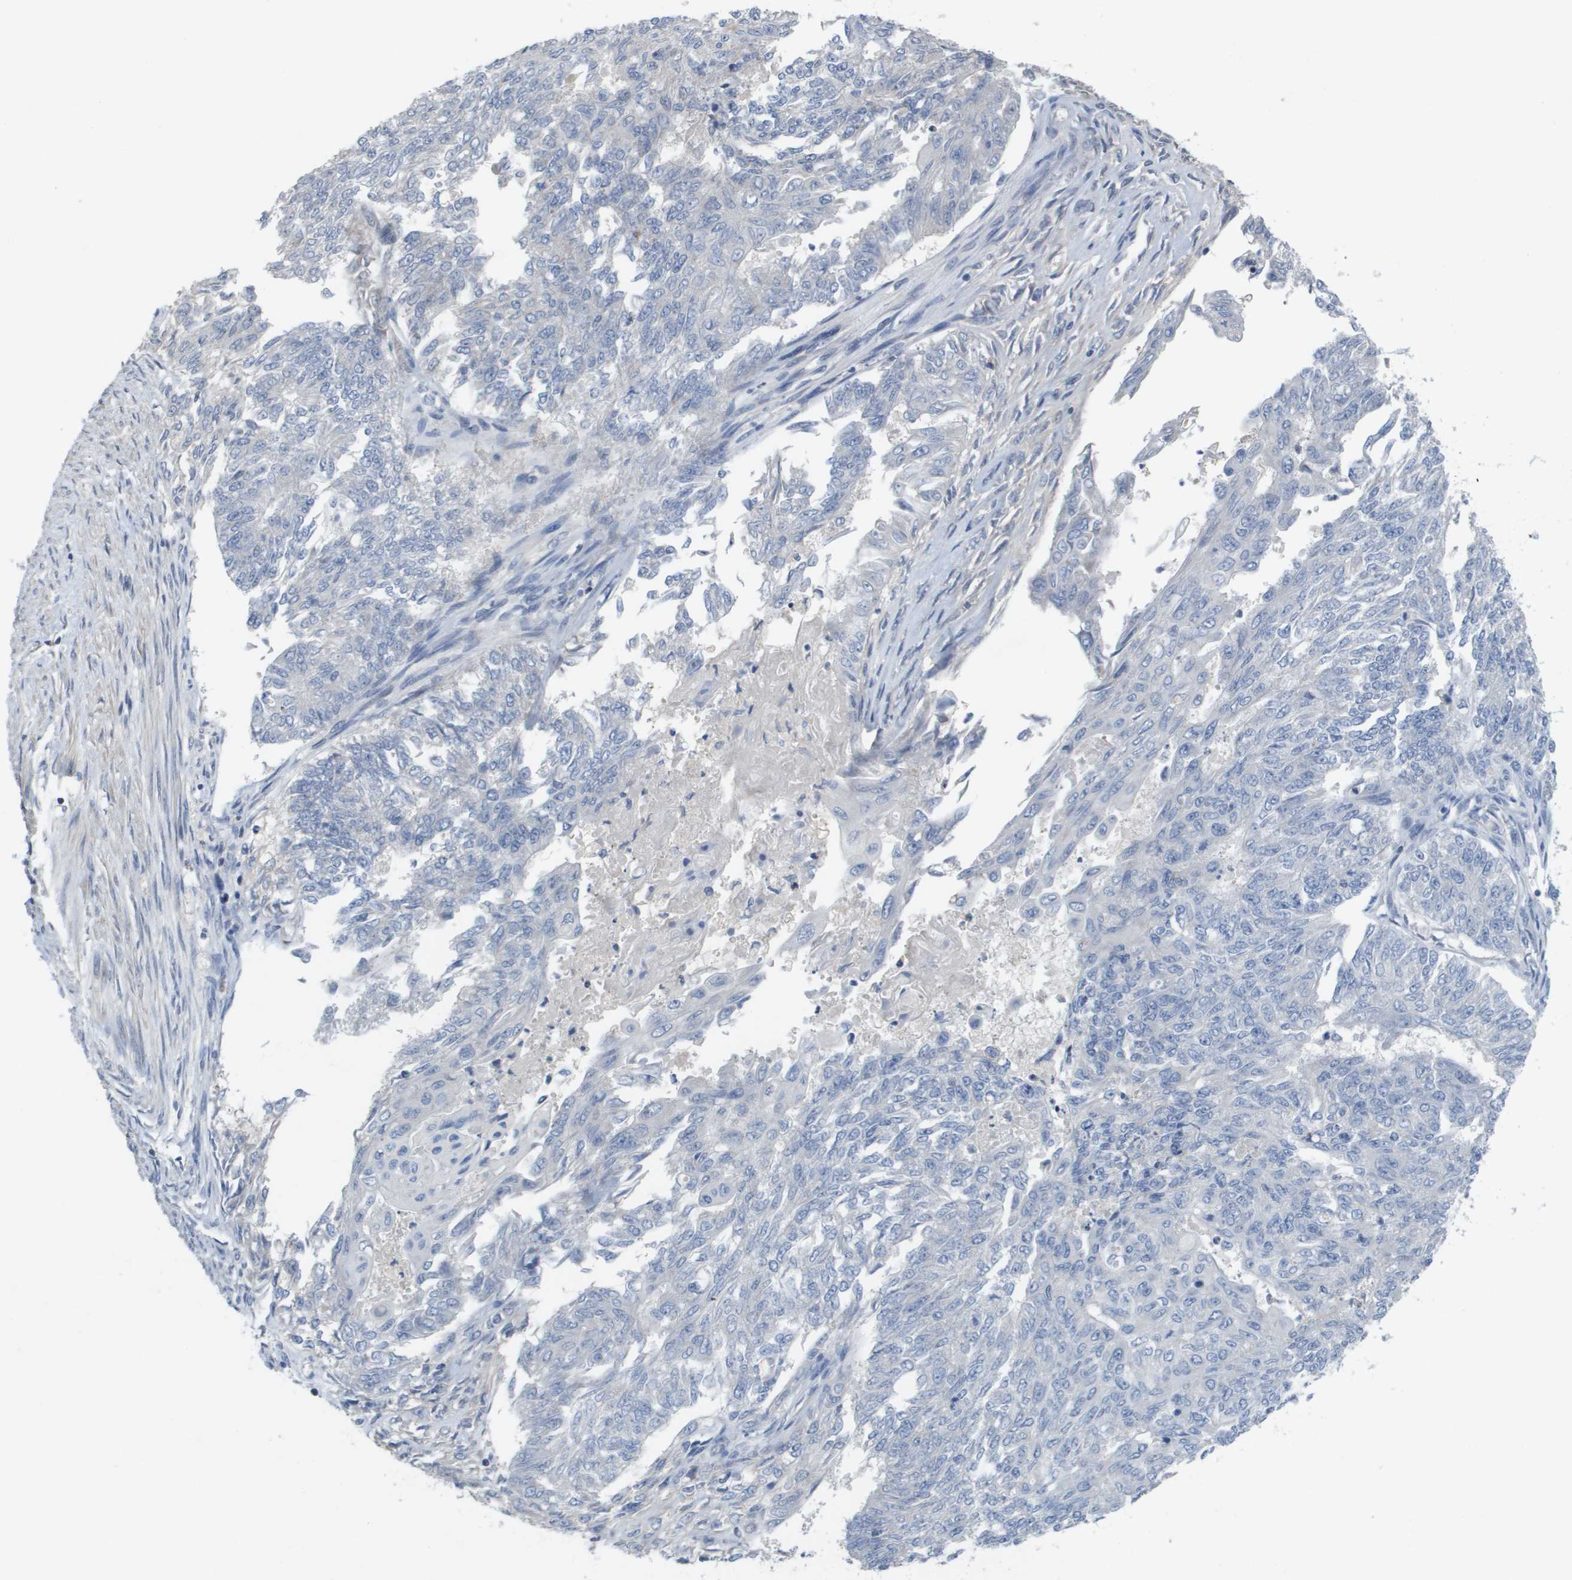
{"staining": {"intensity": "negative", "quantity": "none", "location": "none"}, "tissue": "endometrial cancer", "cell_type": "Tumor cells", "image_type": "cancer", "snomed": [{"axis": "morphology", "description": "Adenocarcinoma, NOS"}, {"axis": "topography", "description": "Endometrium"}], "caption": "Tumor cells show no significant protein staining in endometrial cancer (adenocarcinoma). Brightfield microscopy of IHC stained with DAB (3,3'-diaminobenzidine) (brown) and hematoxylin (blue), captured at high magnification.", "gene": "CAPN11", "patient": {"sex": "female", "age": 32}}